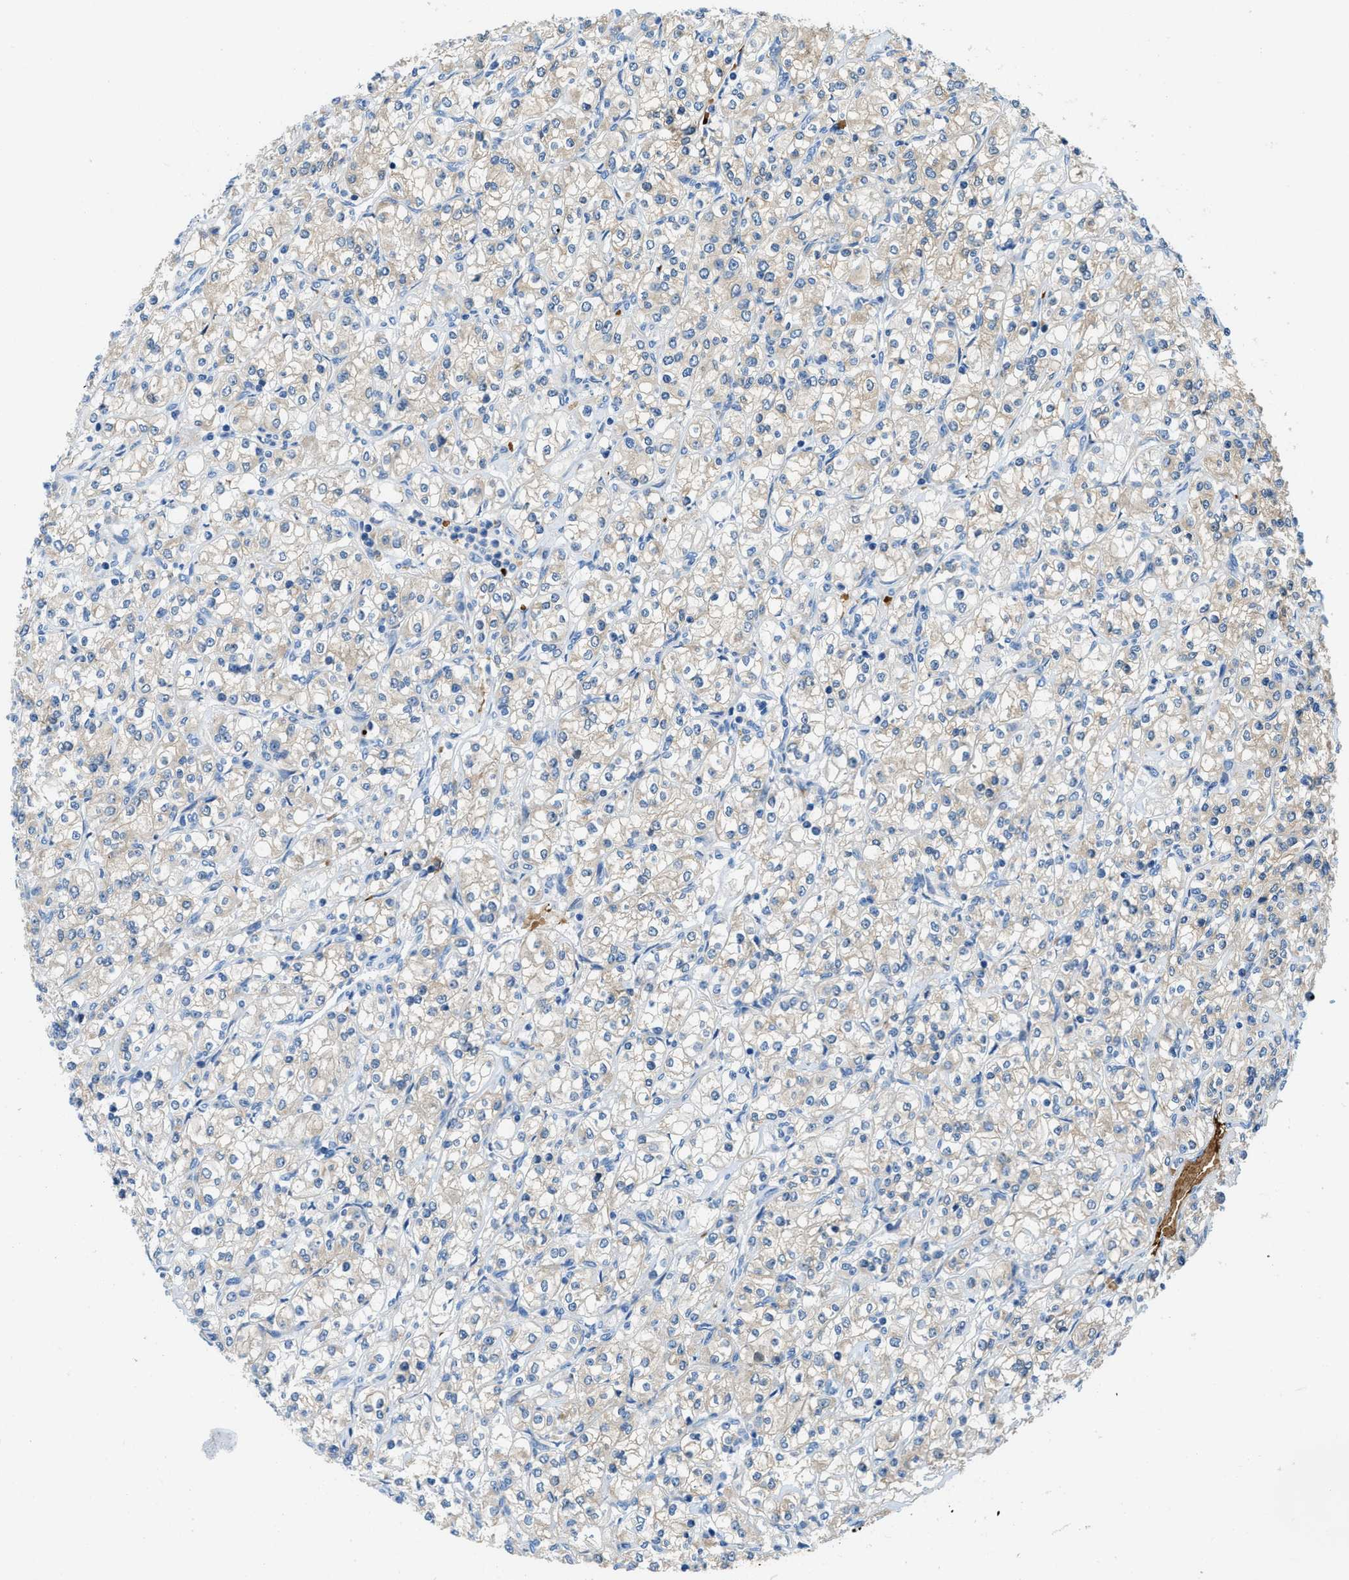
{"staining": {"intensity": "negative", "quantity": "none", "location": "none"}, "tissue": "renal cancer", "cell_type": "Tumor cells", "image_type": "cancer", "snomed": [{"axis": "morphology", "description": "Adenocarcinoma, NOS"}, {"axis": "topography", "description": "Kidney"}], "caption": "An image of human renal cancer (adenocarcinoma) is negative for staining in tumor cells. (DAB immunohistochemistry (IHC), high magnification).", "gene": "ZNF831", "patient": {"sex": "male", "age": 77}}